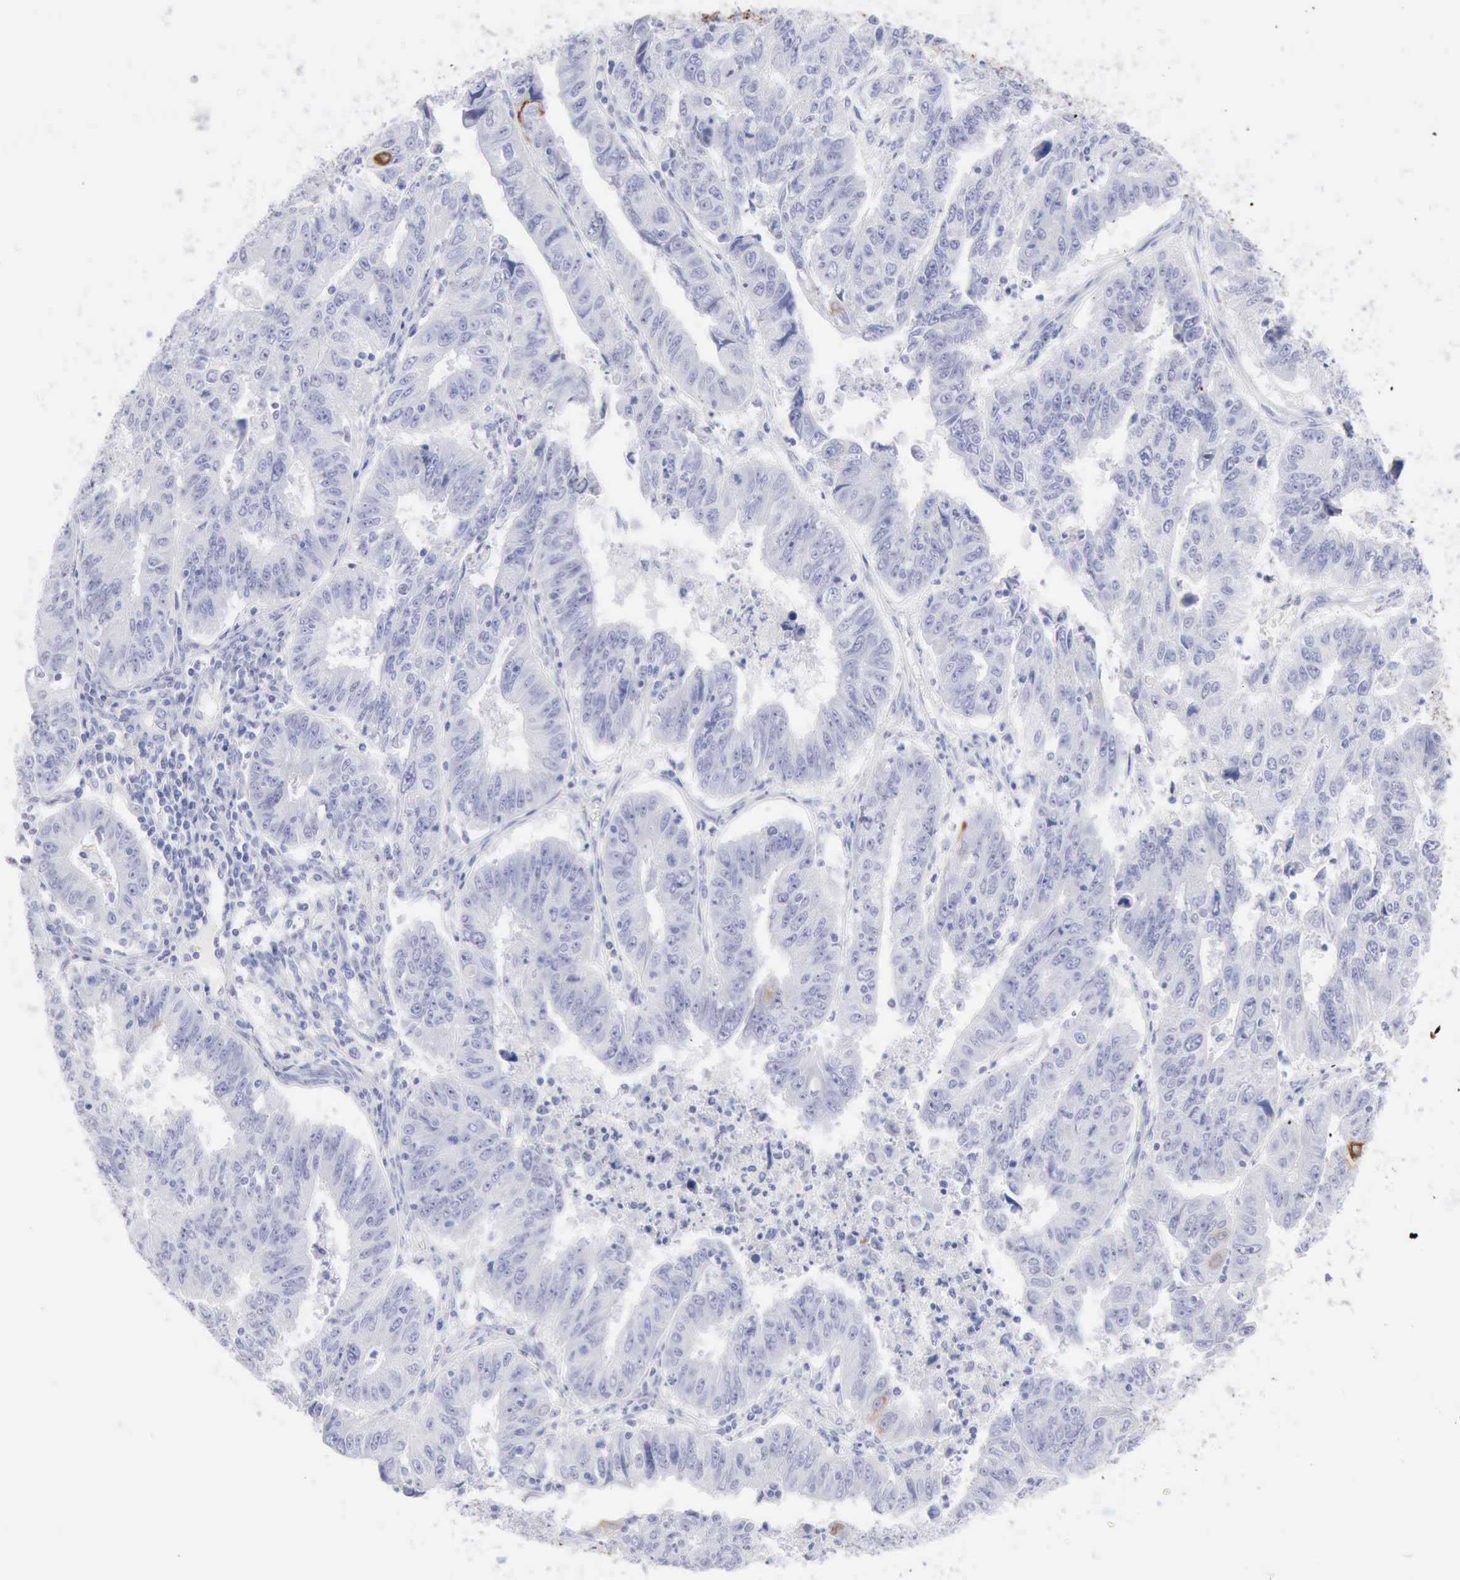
{"staining": {"intensity": "moderate", "quantity": "<25%", "location": "cytoplasmic/membranous"}, "tissue": "endometrial cancer", "cell_type": "Tumor cells", "image_type": "cancer", "snomed": [{"axis": "morphology", "description": "Adenocarcinoma, NOS"}, {"axis": "topography", "description": "Endometrium"}], "caption": "Human endometrial adenocarcinoma stained with a brown dye exhibits moderate cytoplasmic/membranous positive expression in approximately <25% of tumor cells.", "gene": "KRT5", "patient": {"sex": "female", "age": 42}}